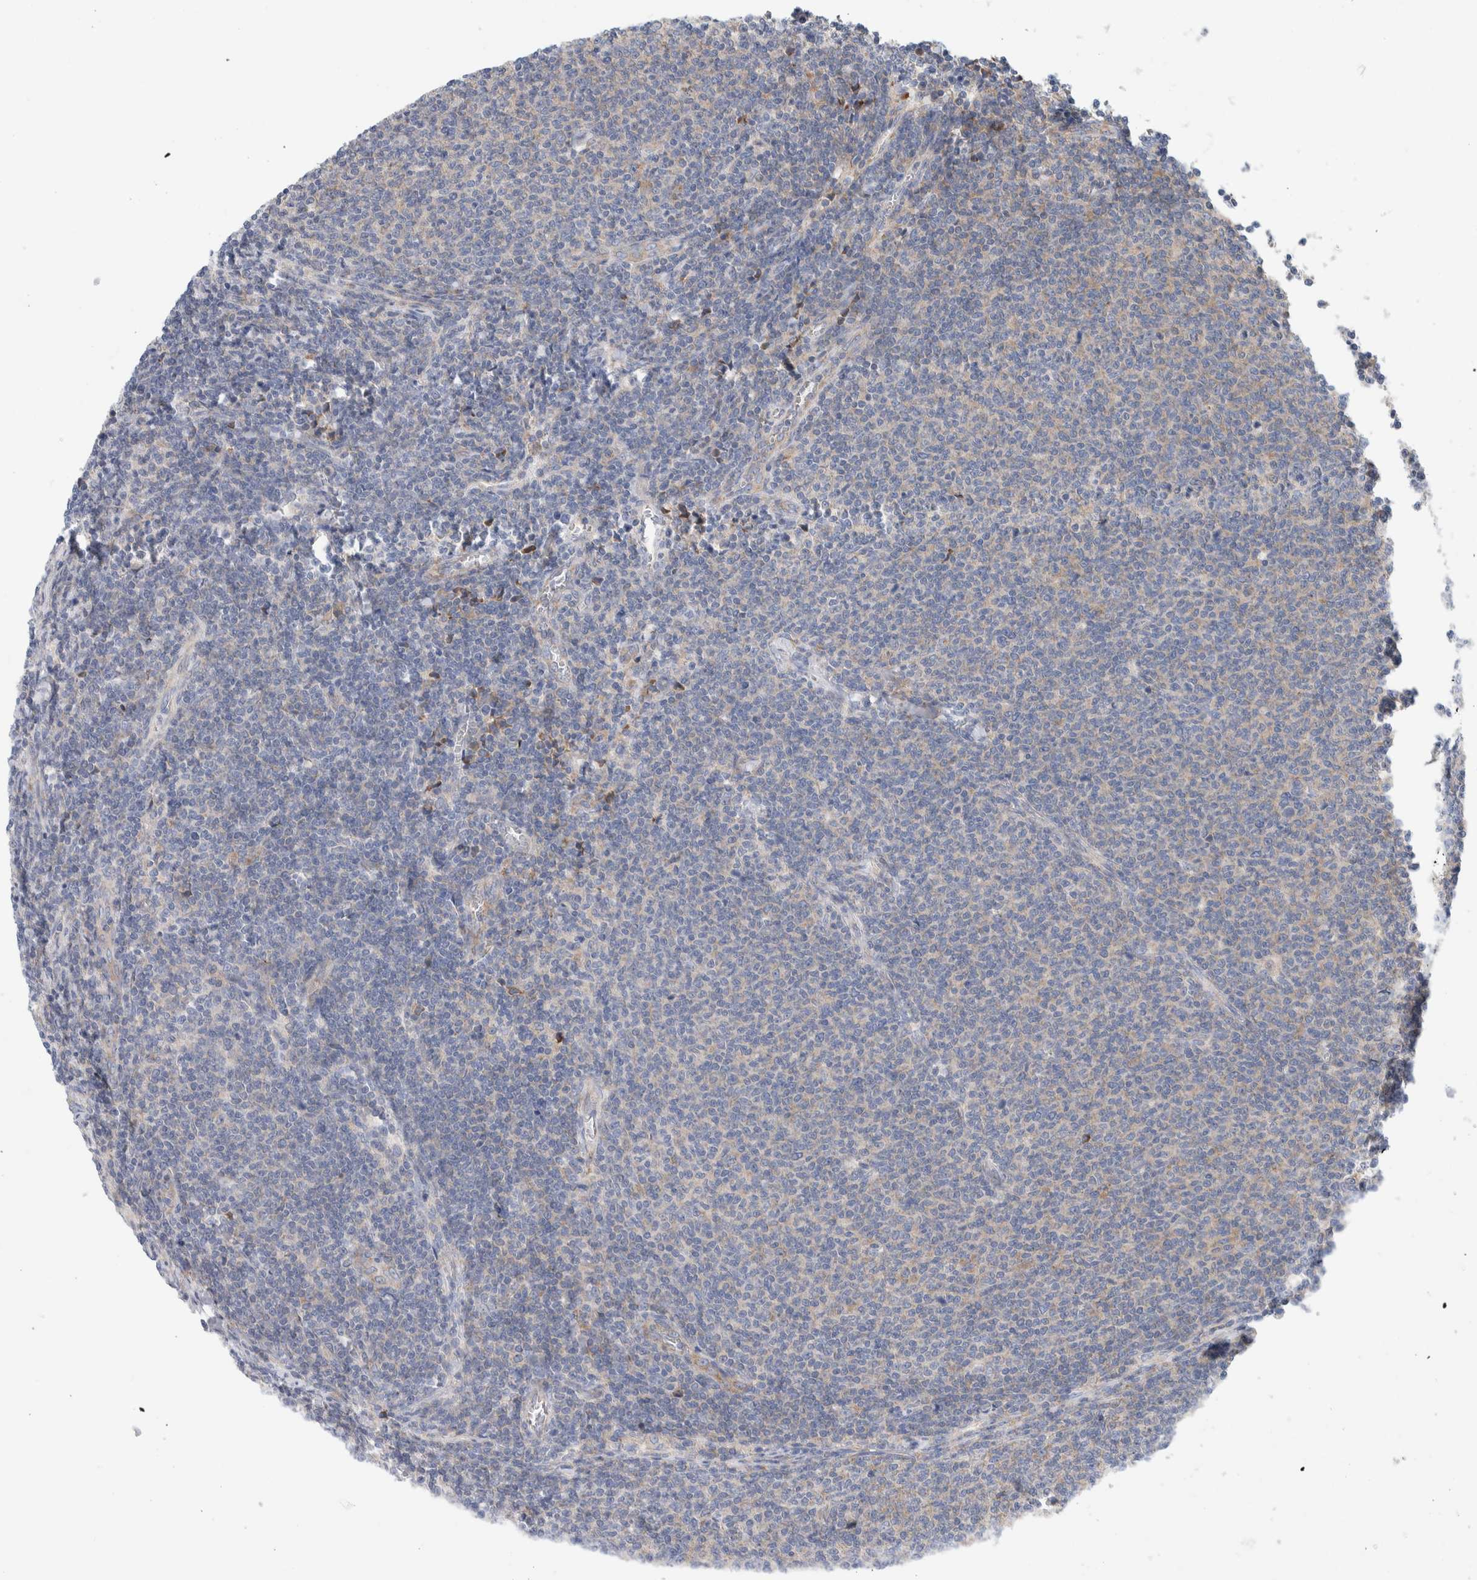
{"staining": {"intensity": "moderate", "quantity": "<25%", "location": "cytoplasmic/membranous"}, "tissue": "lymphoma", "cell_type": "Tumor cells", "image_type": "cancer", "snomed": [{"axis": "morphology", "description": "Malignant lymphoma, non-Hodgkin's type, Low grade"}, {"axis": "topography", "description": "Lymph node"}], "caption": "There is low levels of moderate cytoplasmic/membranous staining in tumor cells of low-grade malignant lymphoma, non-Hodgkin's type, as demonstrated by immunohistochemical staining (brown color).", "gene": "RACK1", "patient": {"sex": "male", "age": 66}}